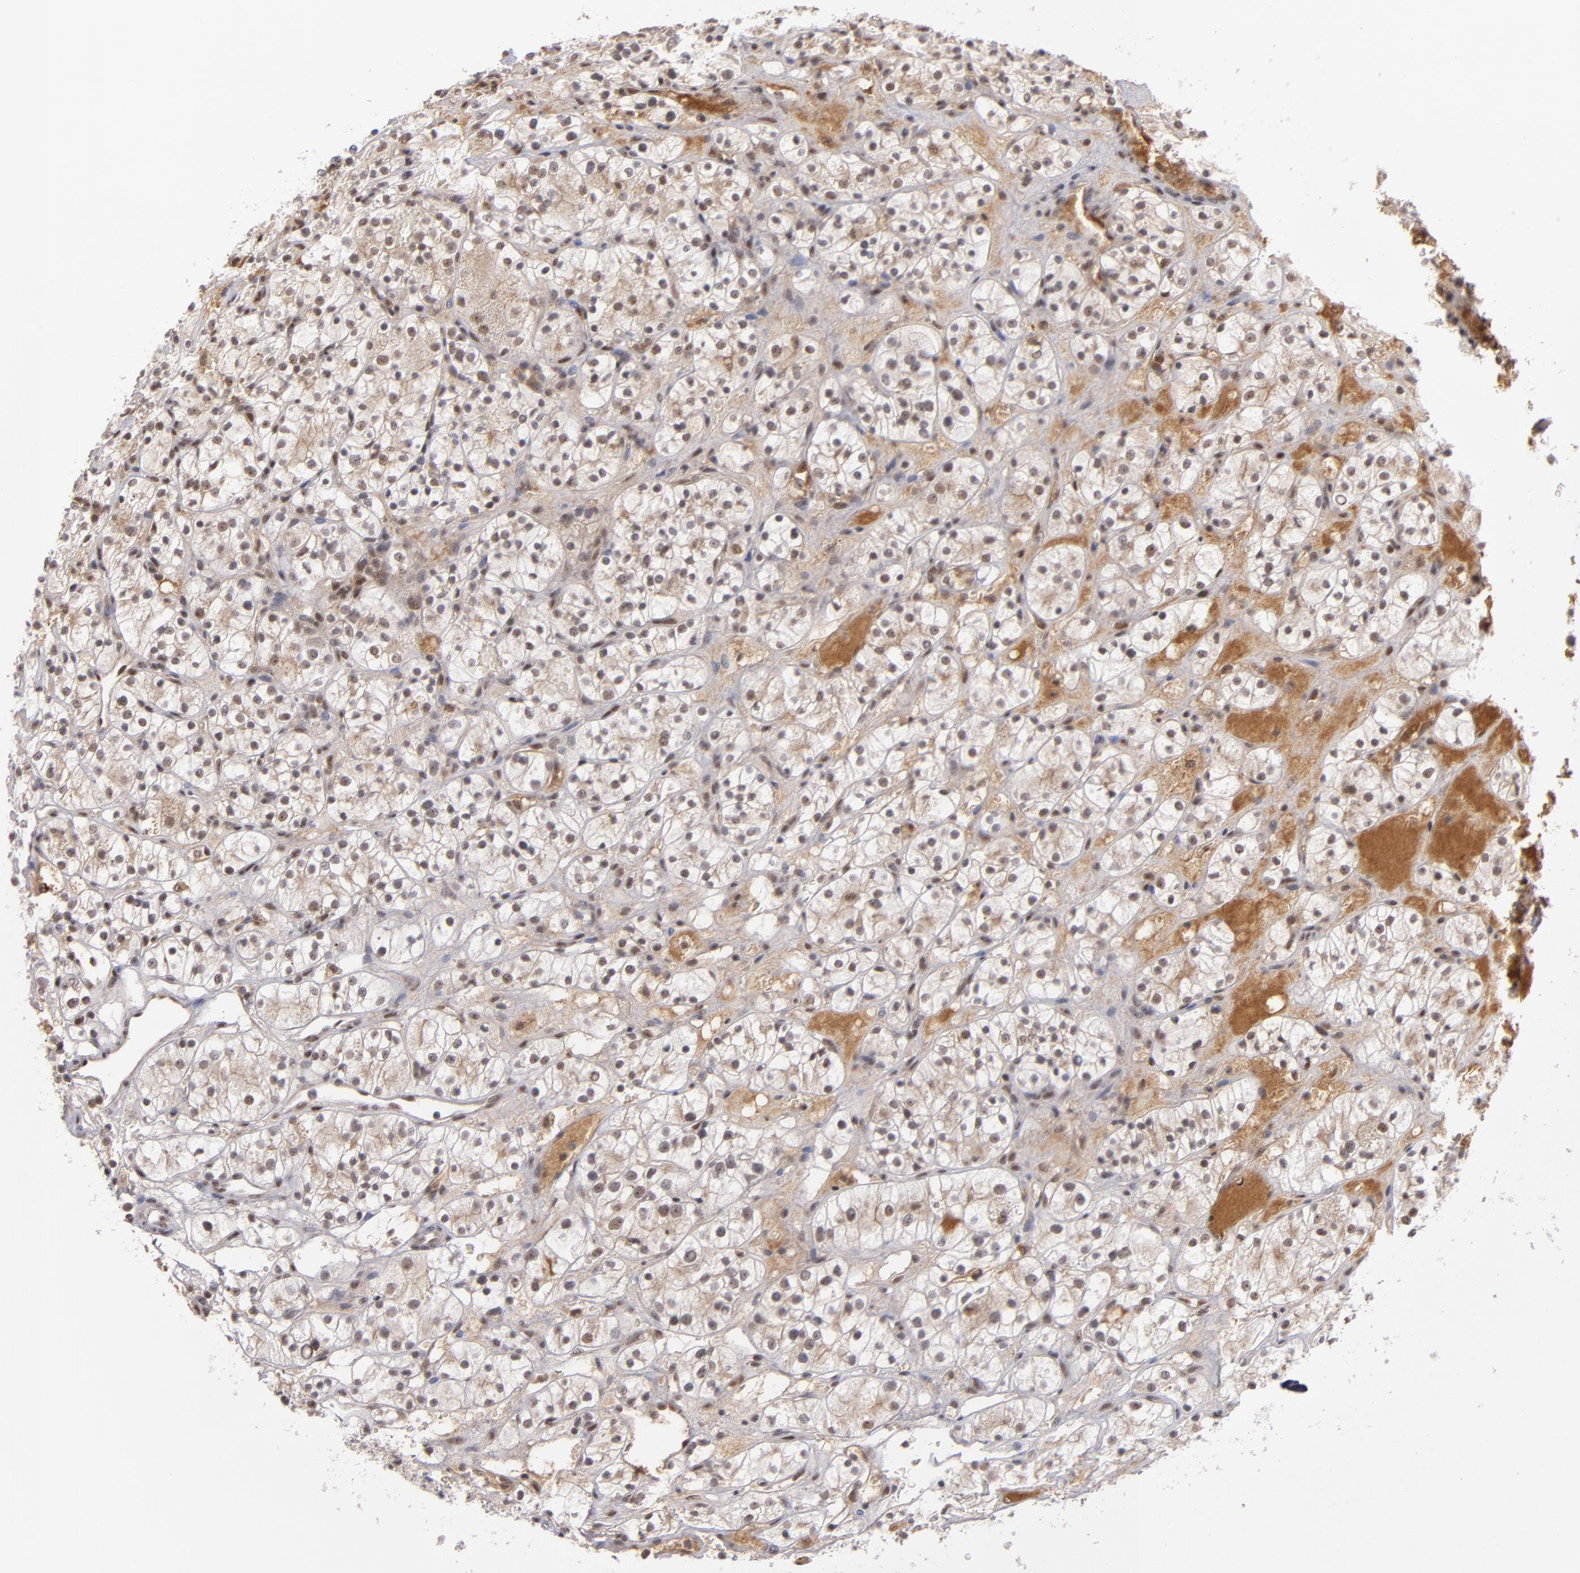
{"staining": {"intensity": "weak", "quantity": "<25%", "location": "nuclear"}, "tissue": "renal cancer", "cell_type": "Tumor cells", "image_type": "cancer", "snomed": [{"axis": "morphology", "description": "Adenocarcinoma, NOS"}, {"axis": "topography", "description": "Kidney"}], "caption": "This image is of renal cancer stained with immunohistochemistry (IHC) to label a protein in brown with the nuclei are counter-stained blue. There is no positivity in tumor cells.", "gene": "ZNF234", "patient": {"sex": "female", "age": 60}}